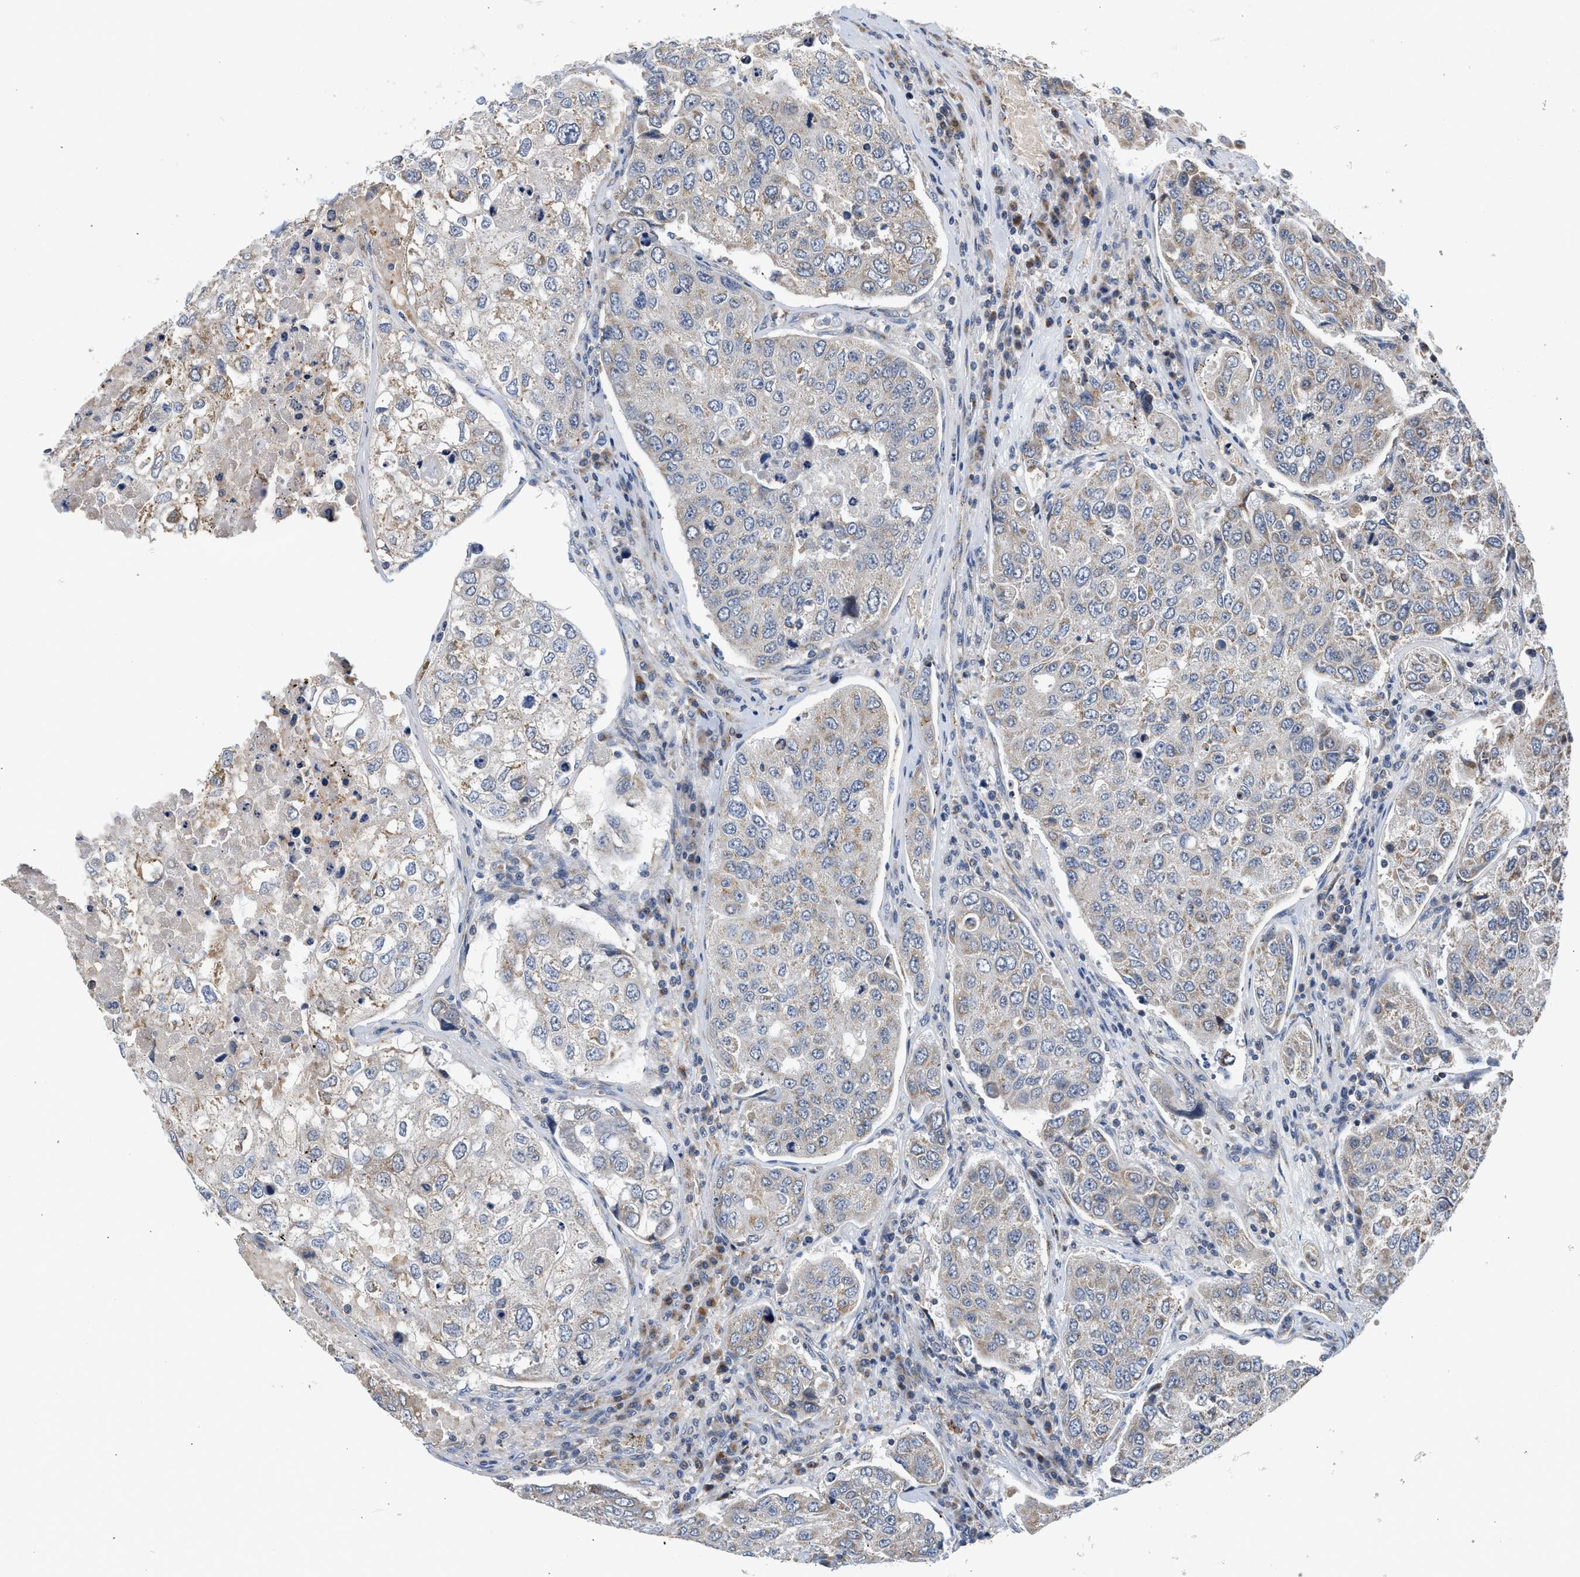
{"staining": {"intensity": "weak", "quantity": "<25%", "location": "cytoplasmic/membranous"}, "tissue": "urothelial cancer", "cell_type": "Tumor cells", "image_type": "cancer", "snomed": [{"axis": "morphology", "description": "Urothelial carcinoma, High grade"}, {"axis": "topography", "description": "Lymph node"}, {"axis": "topography", "description": "Urinary bladder"}], "caption": "Tumor cells are negative for protein expression in human urothelial cancer.", "gene": "PIM1", "patient": {"sex": "male", "age": 51}}